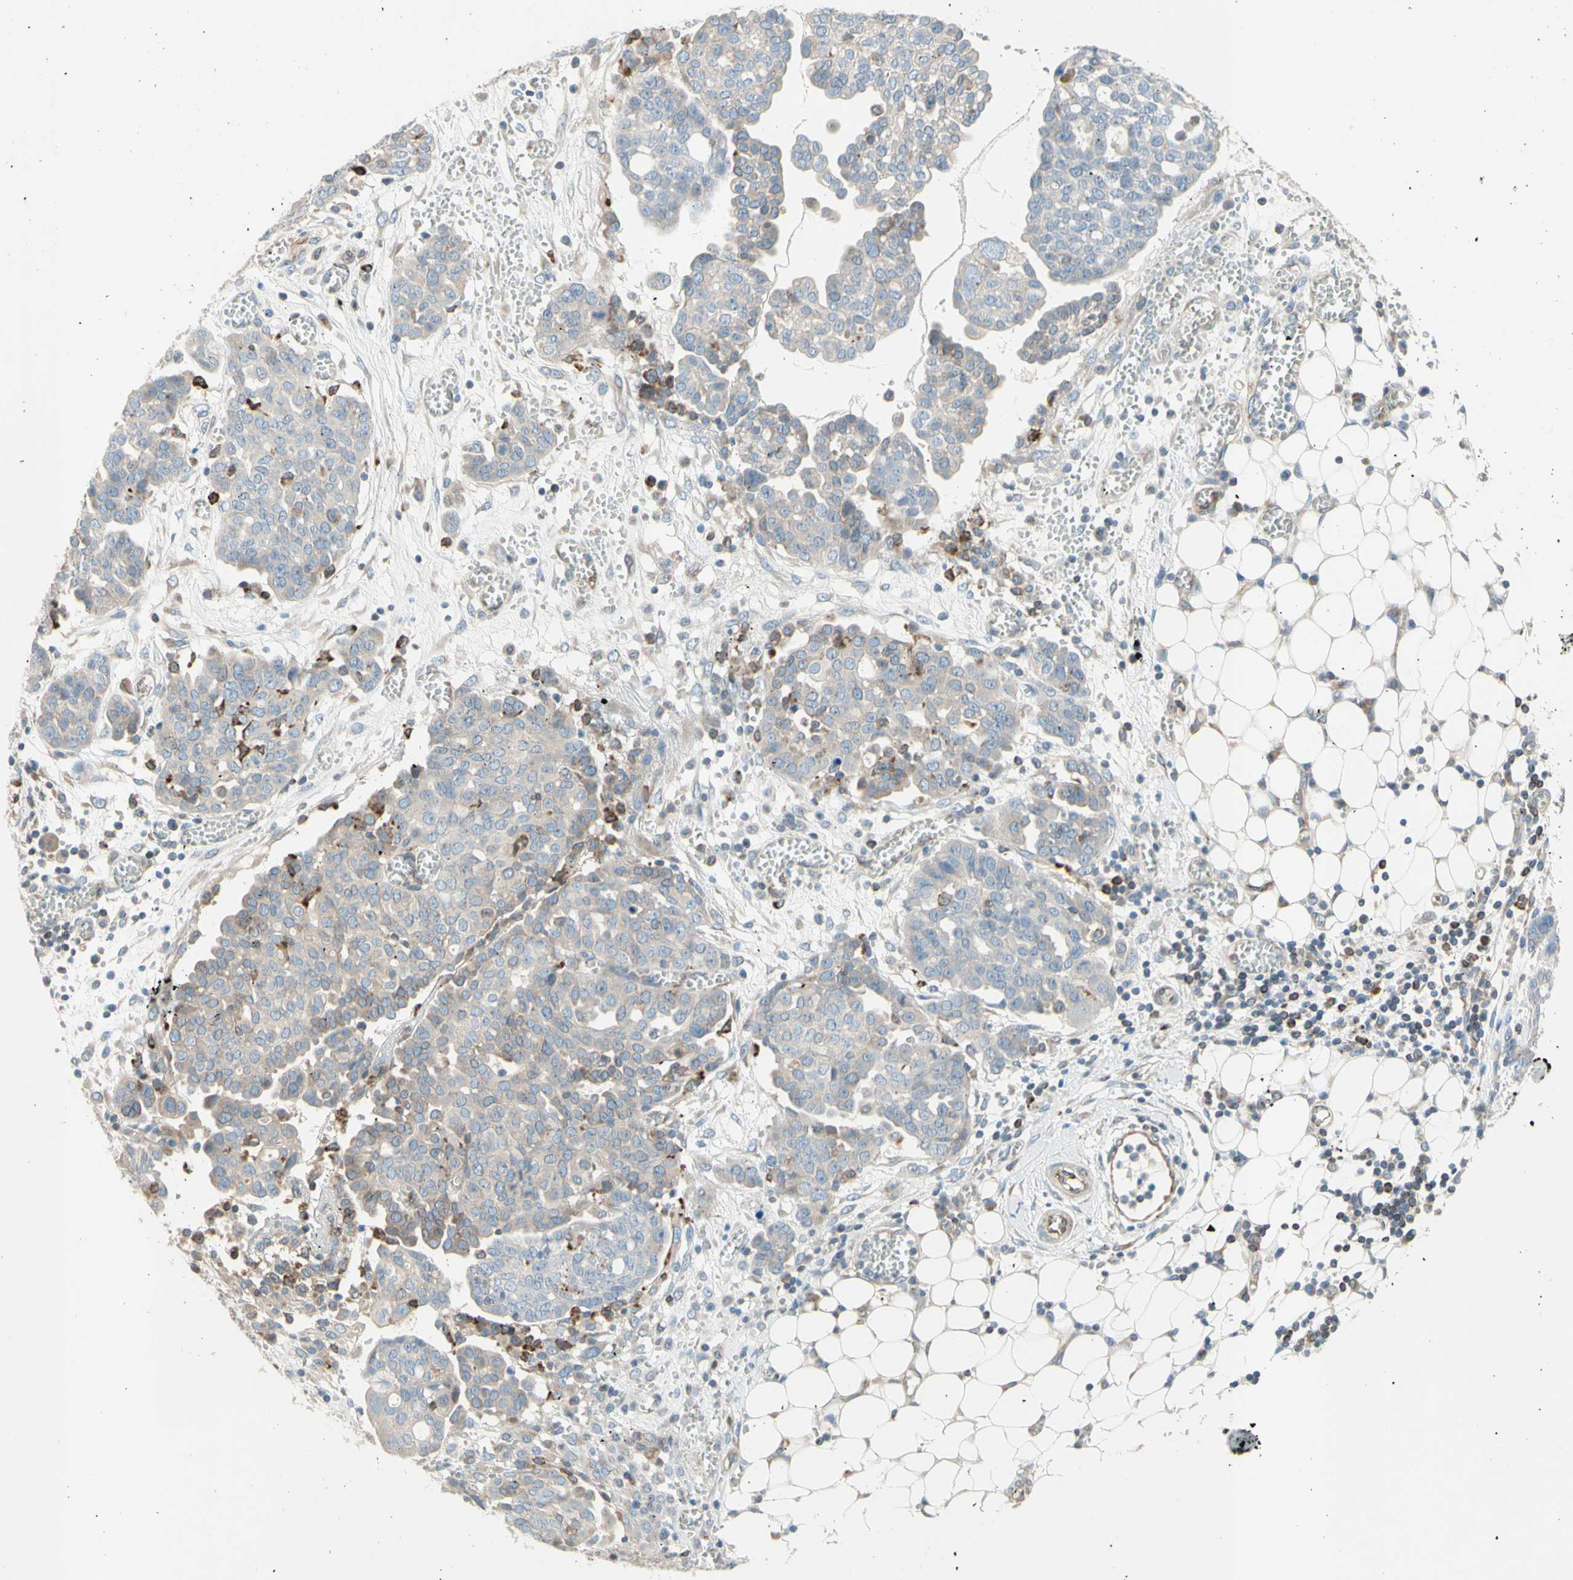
{"staining": {"intensity": "weak", "quantity": ">75%", "location": "cytoplasmic/membranous"}, "tissue": "ovarian cancer", "cell_type": "Tumor cells", "image_type": "cancer", "snomed": [{"axis": "morphology", "description": "Cystadenocarcinoma, serous, NOS"}, {"axis": "topography", "description": "Soft tissue"}, {"axis": "topography", "description": "Ovary"}], "caption": "Brown immunohistochemical staining in human ovarian cancer (serous cystadenocarcinoma) exhibits weak cytoplasmic/membranous expression in about >75% of tumor cells.", "gene": "TRAF2", "patient": {"sex": "female", "age": 57}}